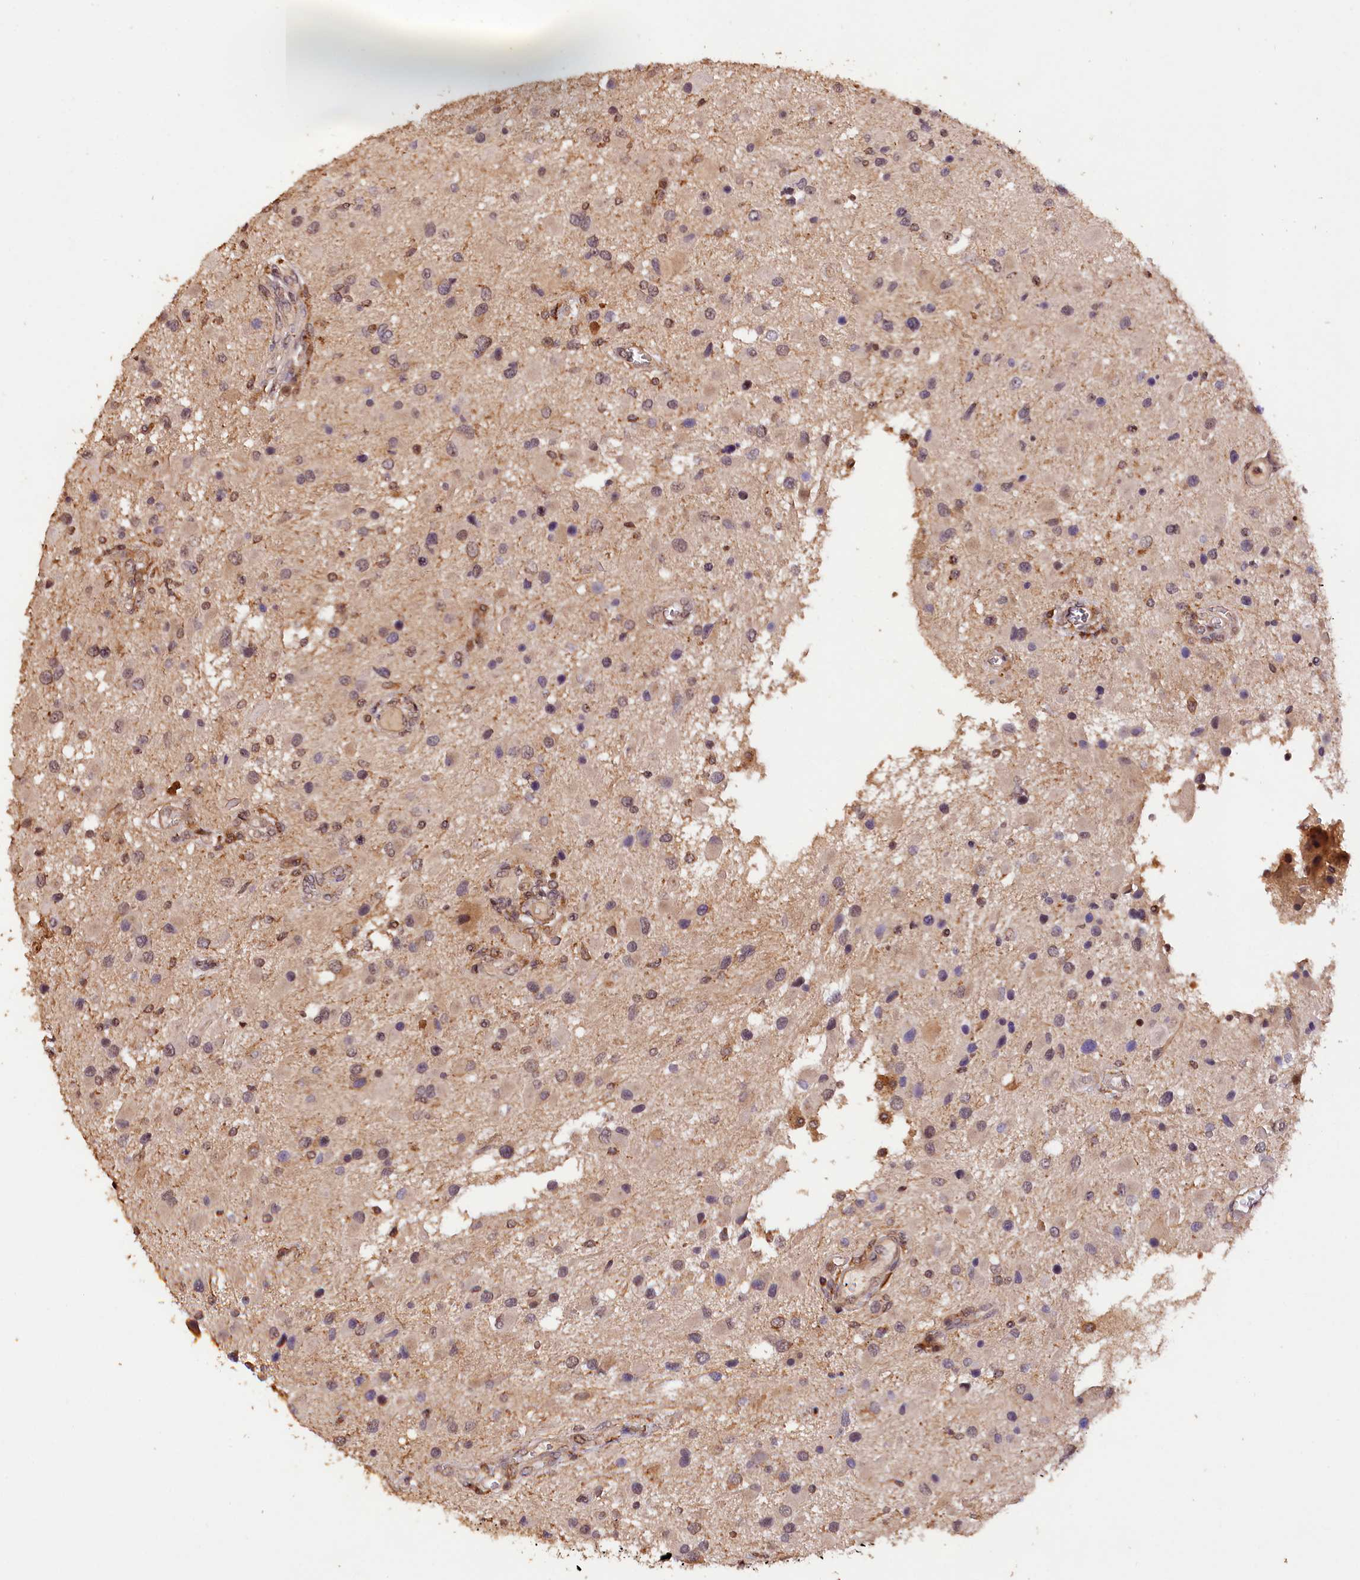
{"staining": {"intensity": "weak", "quantity": "25%-75%", "location": "nuclear"}, "tissue": "glioma", "cell_type": "Tumor cells", "image_type": "cancer", "snomed": [{"axis": "morphology", "description": "Glioma, malignant, High grade"}, {"axis": "topography", "description": "Brain"}], "caption": "IHC (DAB (3,3'-diaminobenzidine)) staining of malignant glioma (high-grade) displays weak nuclear protein staining in about 25%-75% of tumor cells.", "gene": "PHAF1", "patient": {"sex": "male", "age": 53}}